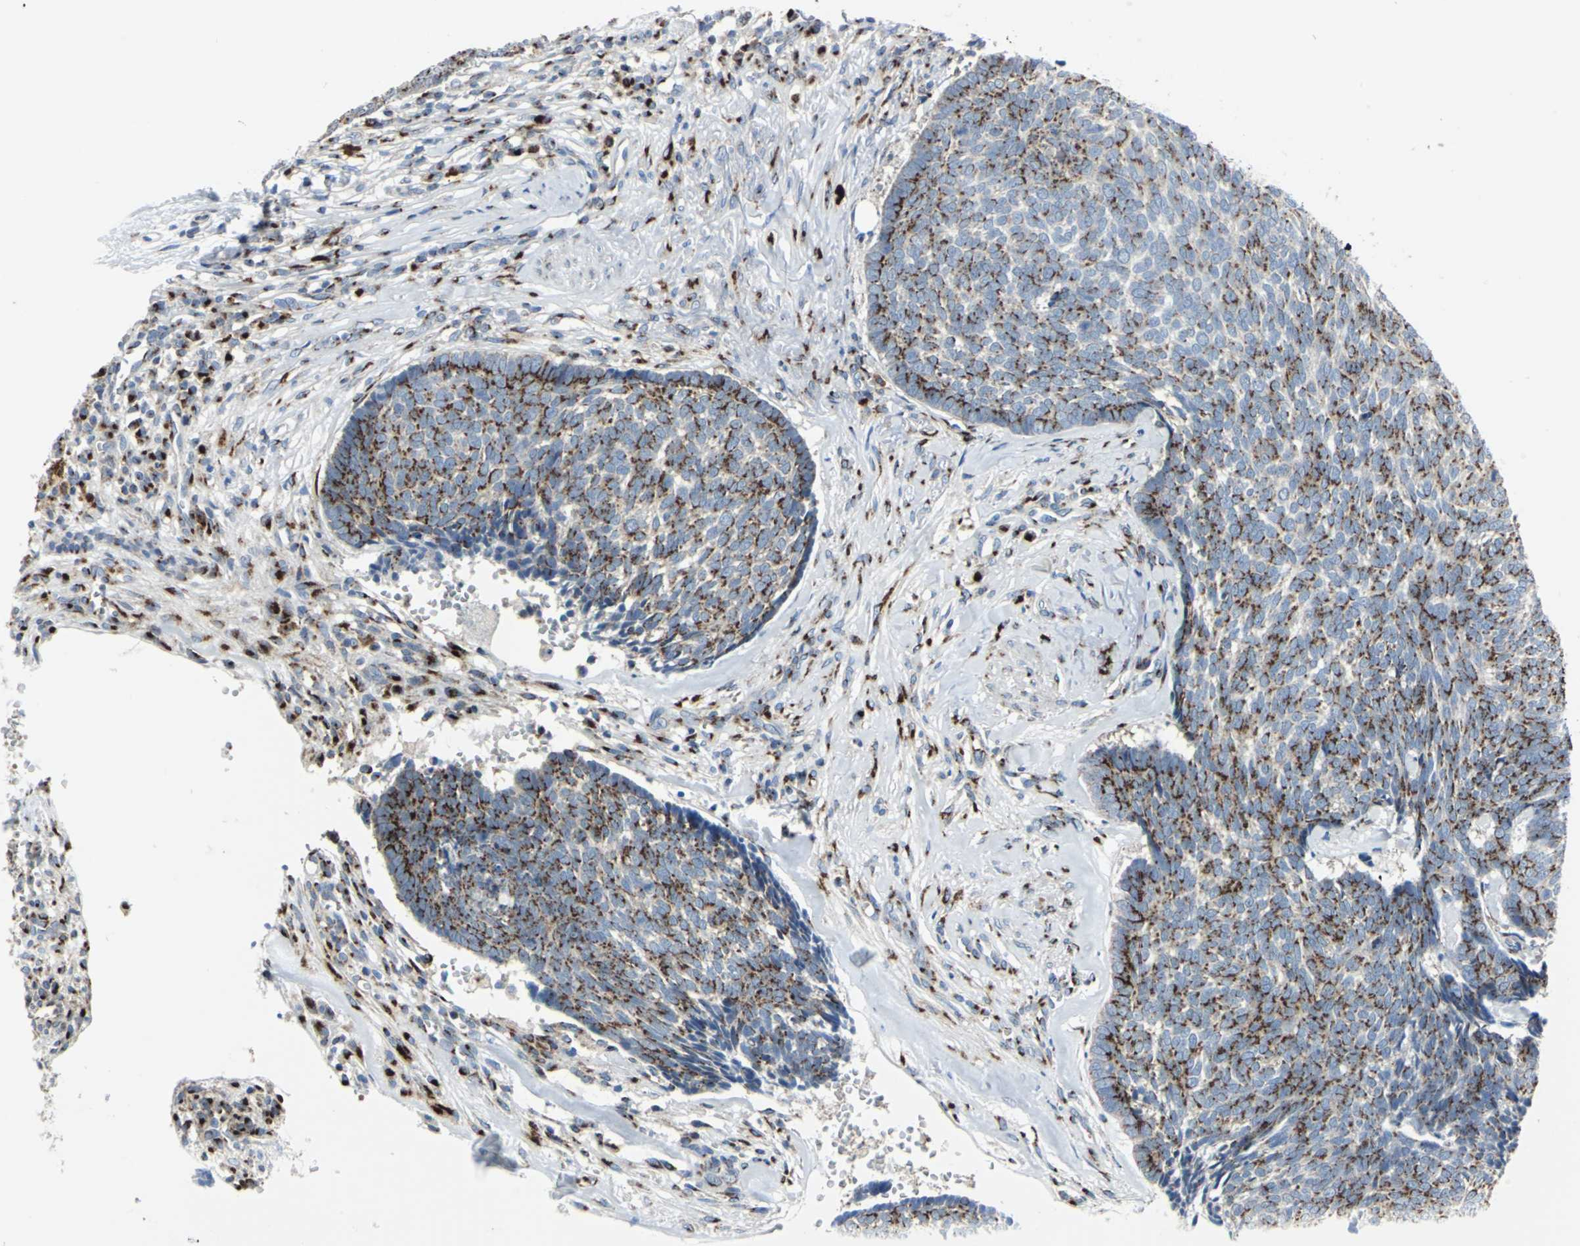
{"staining": {"intensity": "strong", "quantity": "25%-75%", "location": "cytoplasmic/membranous"}, "tissue": "skin cancer", "cell_type": "Tumor cells", "image_type": "cancer", "snomed": [{"axis": "morphology", "description": "Basal cell carcinoma"}, {"axis": "topography", "description": "Skin"}], "caption": "Immunohistochemical staining of human skin cancer (basal cell carcinoma) shows strong cytoplasmic/membranous protein staining in approximately 25%-75% of tumor cells.", "gene": "GPR3", "patient": {"sex": "male", "age": 84}}